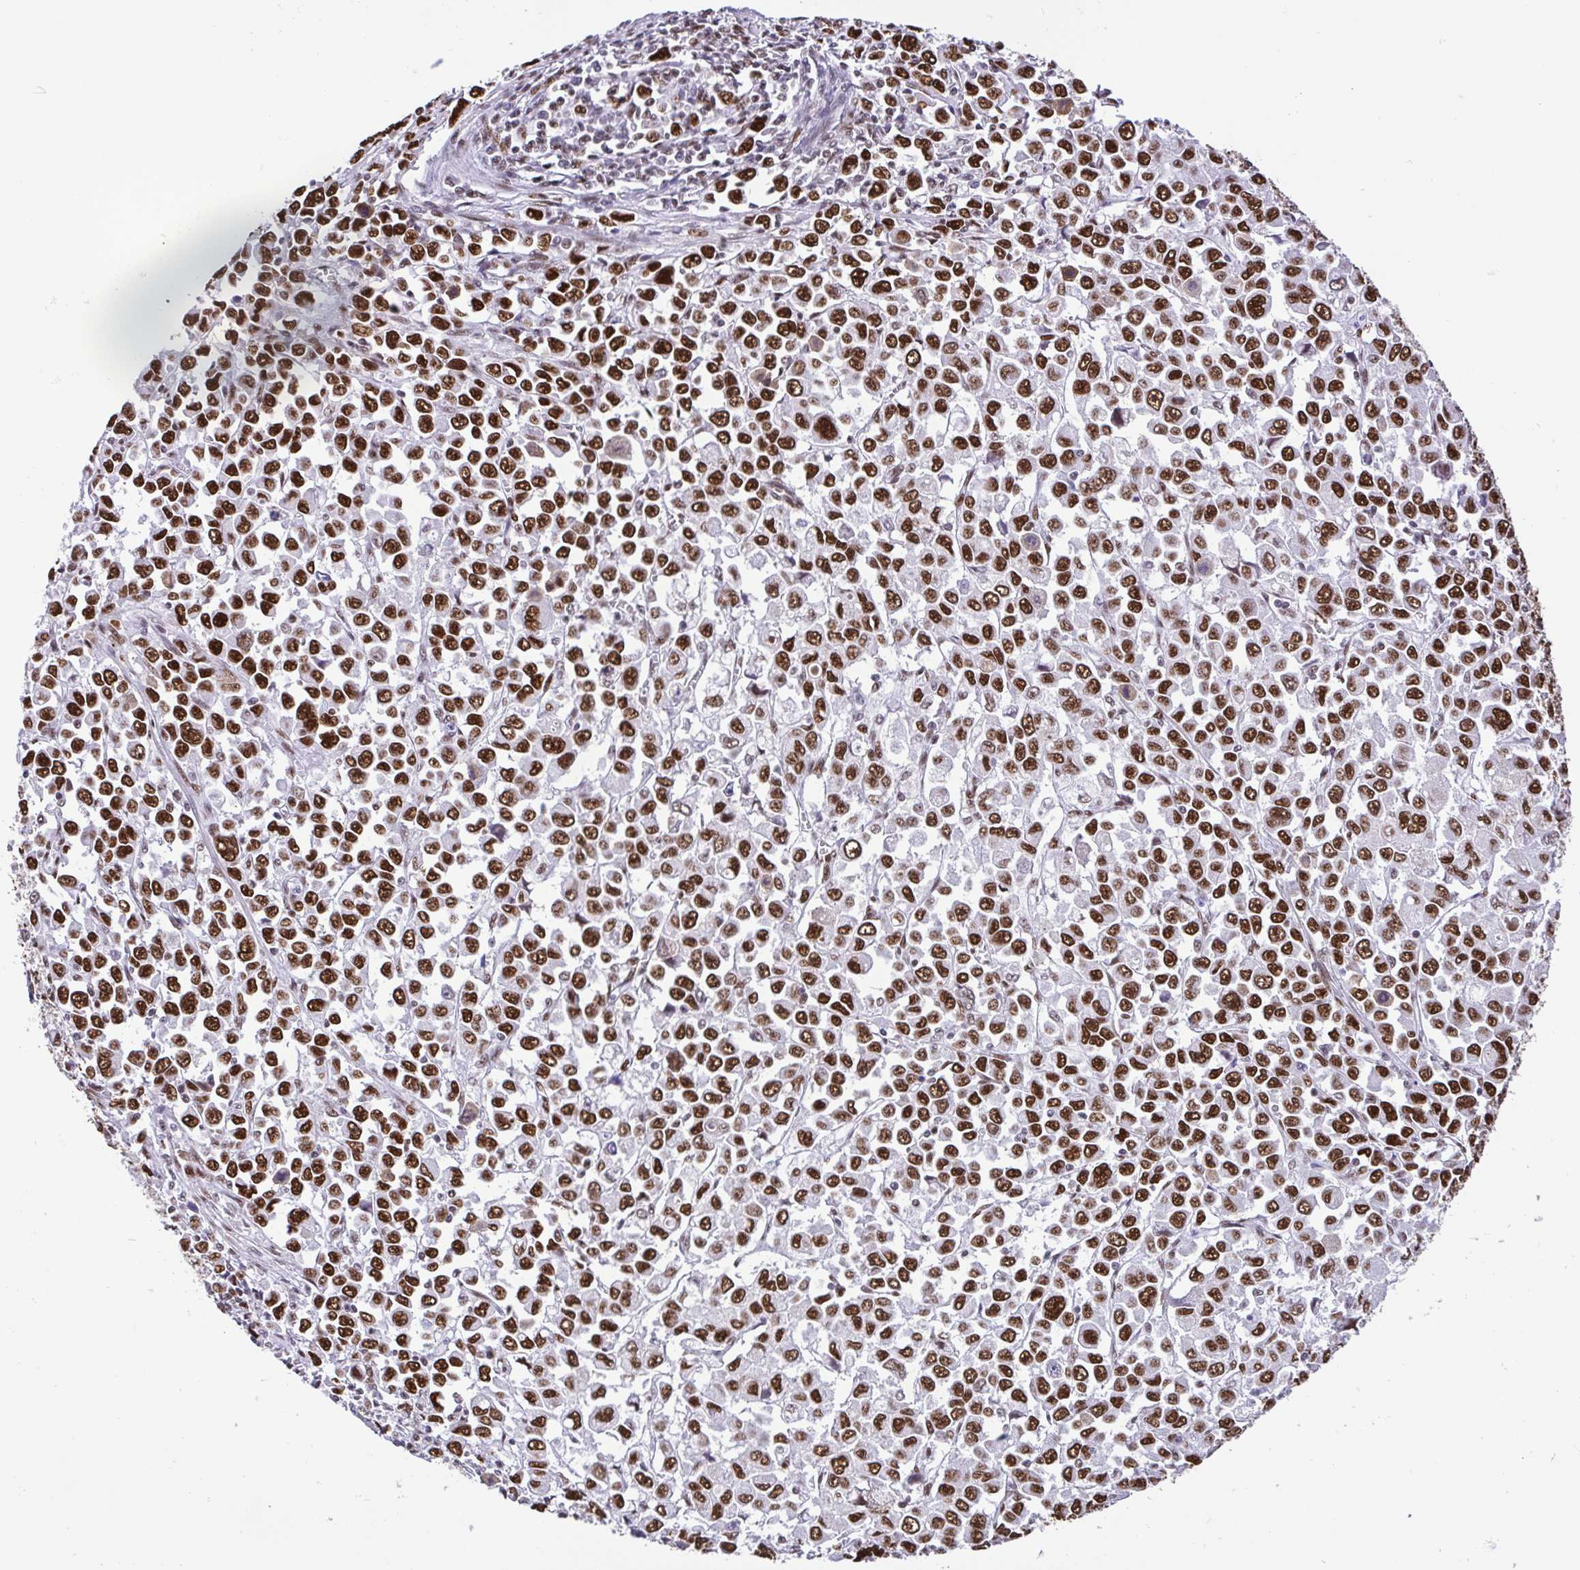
{"staining": {"intensity": "strong", "quantity": ">75%", "location": "nuclear"}, "tissue": "stomach cancer", "cell_type": "Tumor cells", "image_type": "cancer", "snomed": [{"axis": "morphology", "description": "Adenocarcinoma, NOS"}, {"axis": "topography", "description": "Stomach, upper"}], "caption": "Immunohistochemical staining of stomach cancer (adenocarcinoma) reveals high levels of strong nuclear protein positivity in about >75% of tumor cells. (Stains: DAB (3,3'-diaminobenzidine) in brown, nuclei in blue, Microscopy: brightfield microscopy at high magnification).", "gene": "TRIM28", "patient": {"sex": "male", "age": 70}}